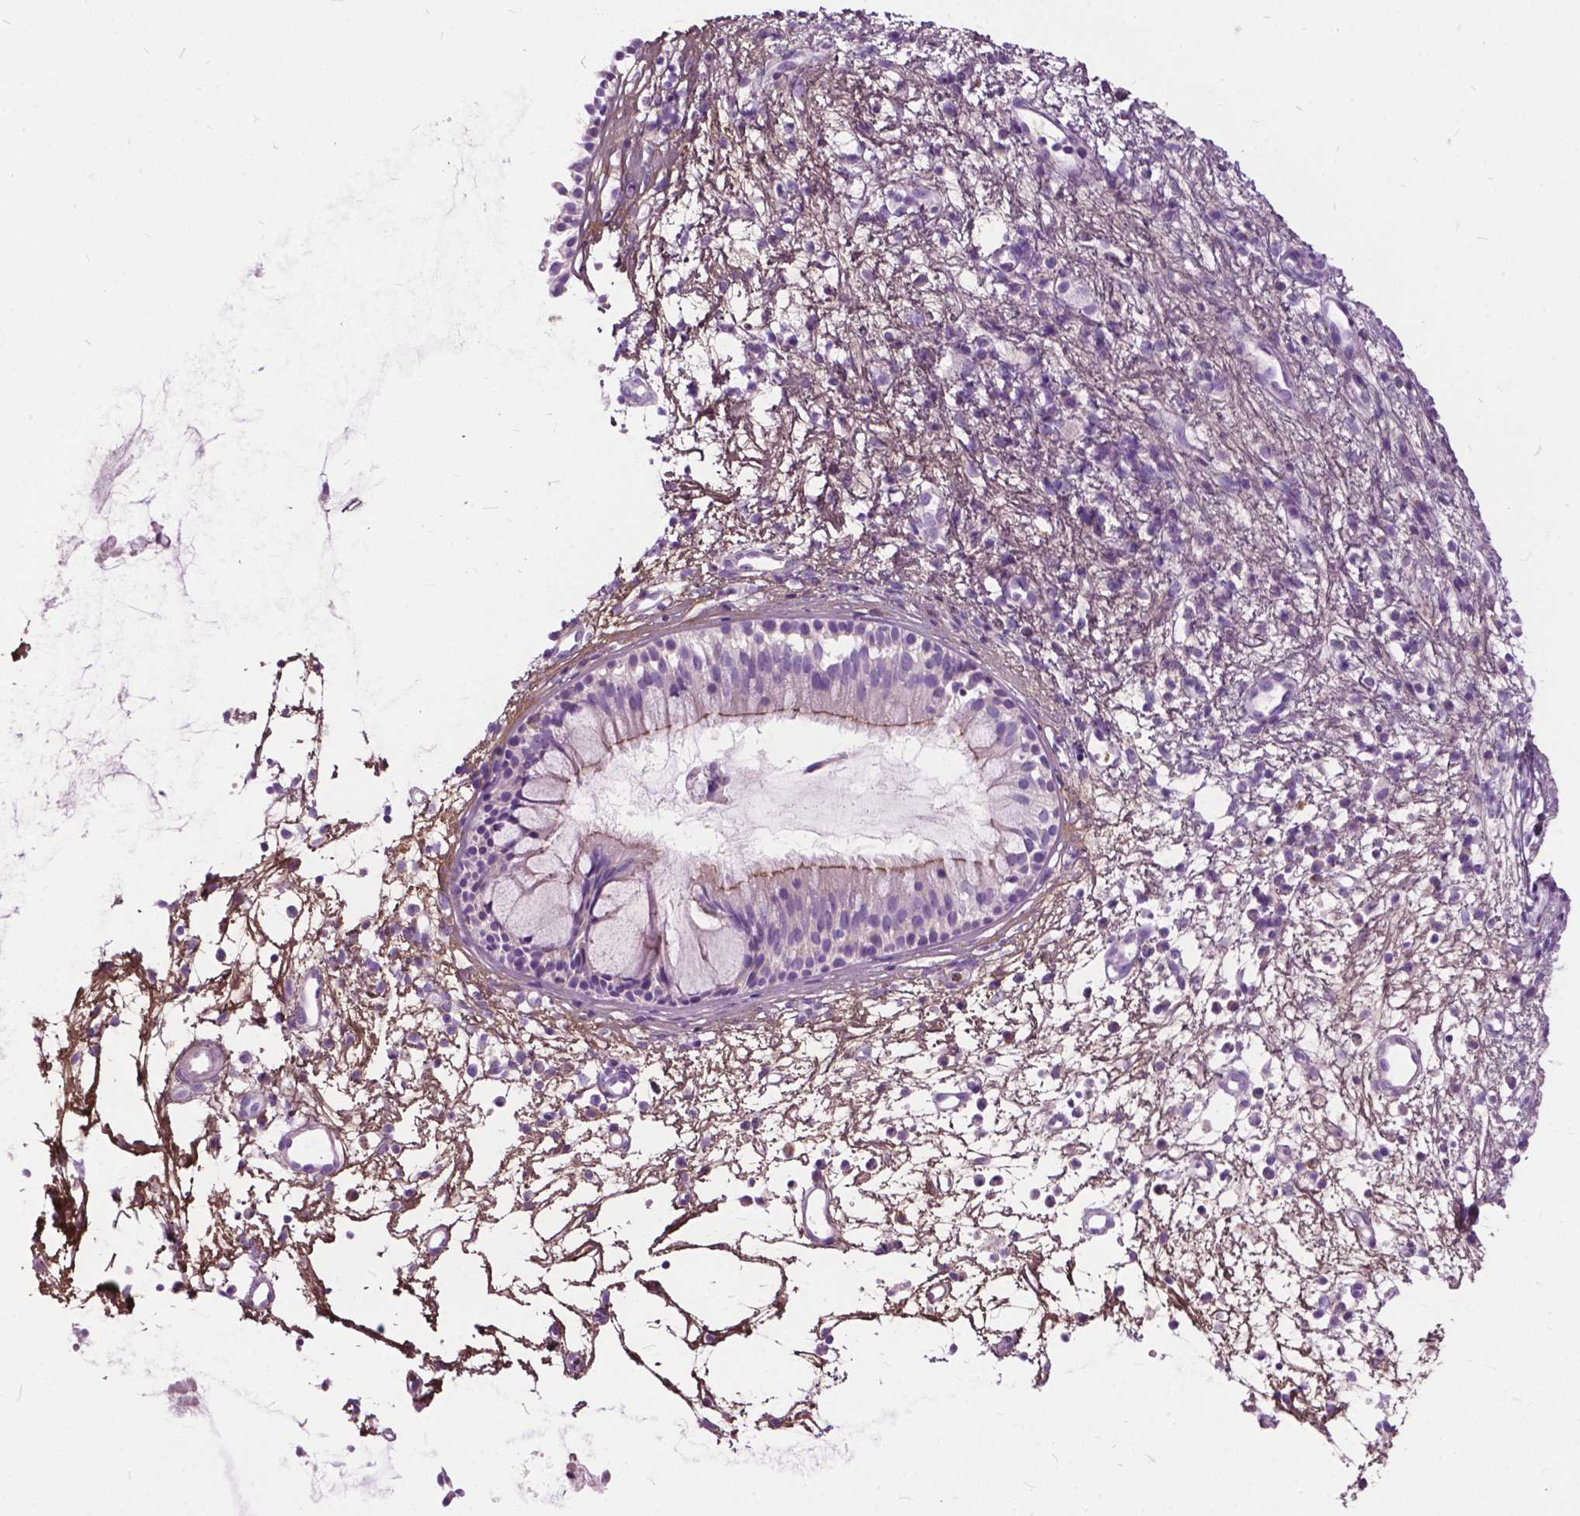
{"staining": {"intensity": "negative", "quantity": "none", "location": "none"}, "tissue": "nasopharynx", "cell_type": "Respiratory epithelial cells", "image_type": "normal", "snomed": [{"axis": "morphology", "description": "Normal tissue, NOS"}, {"axis": "topography", "description": "Nasopharynx"}], "caption": "Photomicrograph shows no significant protein staining in respiratory epithelial cells of normal nasopharynx. The staining is performed using DAB (3,3'-diaminobenzidine) brown chromogen with nuclei counter-stained in using hematoxylin.", "gene": "PRR35", "patient": {"sex": "male", "age": 77}}